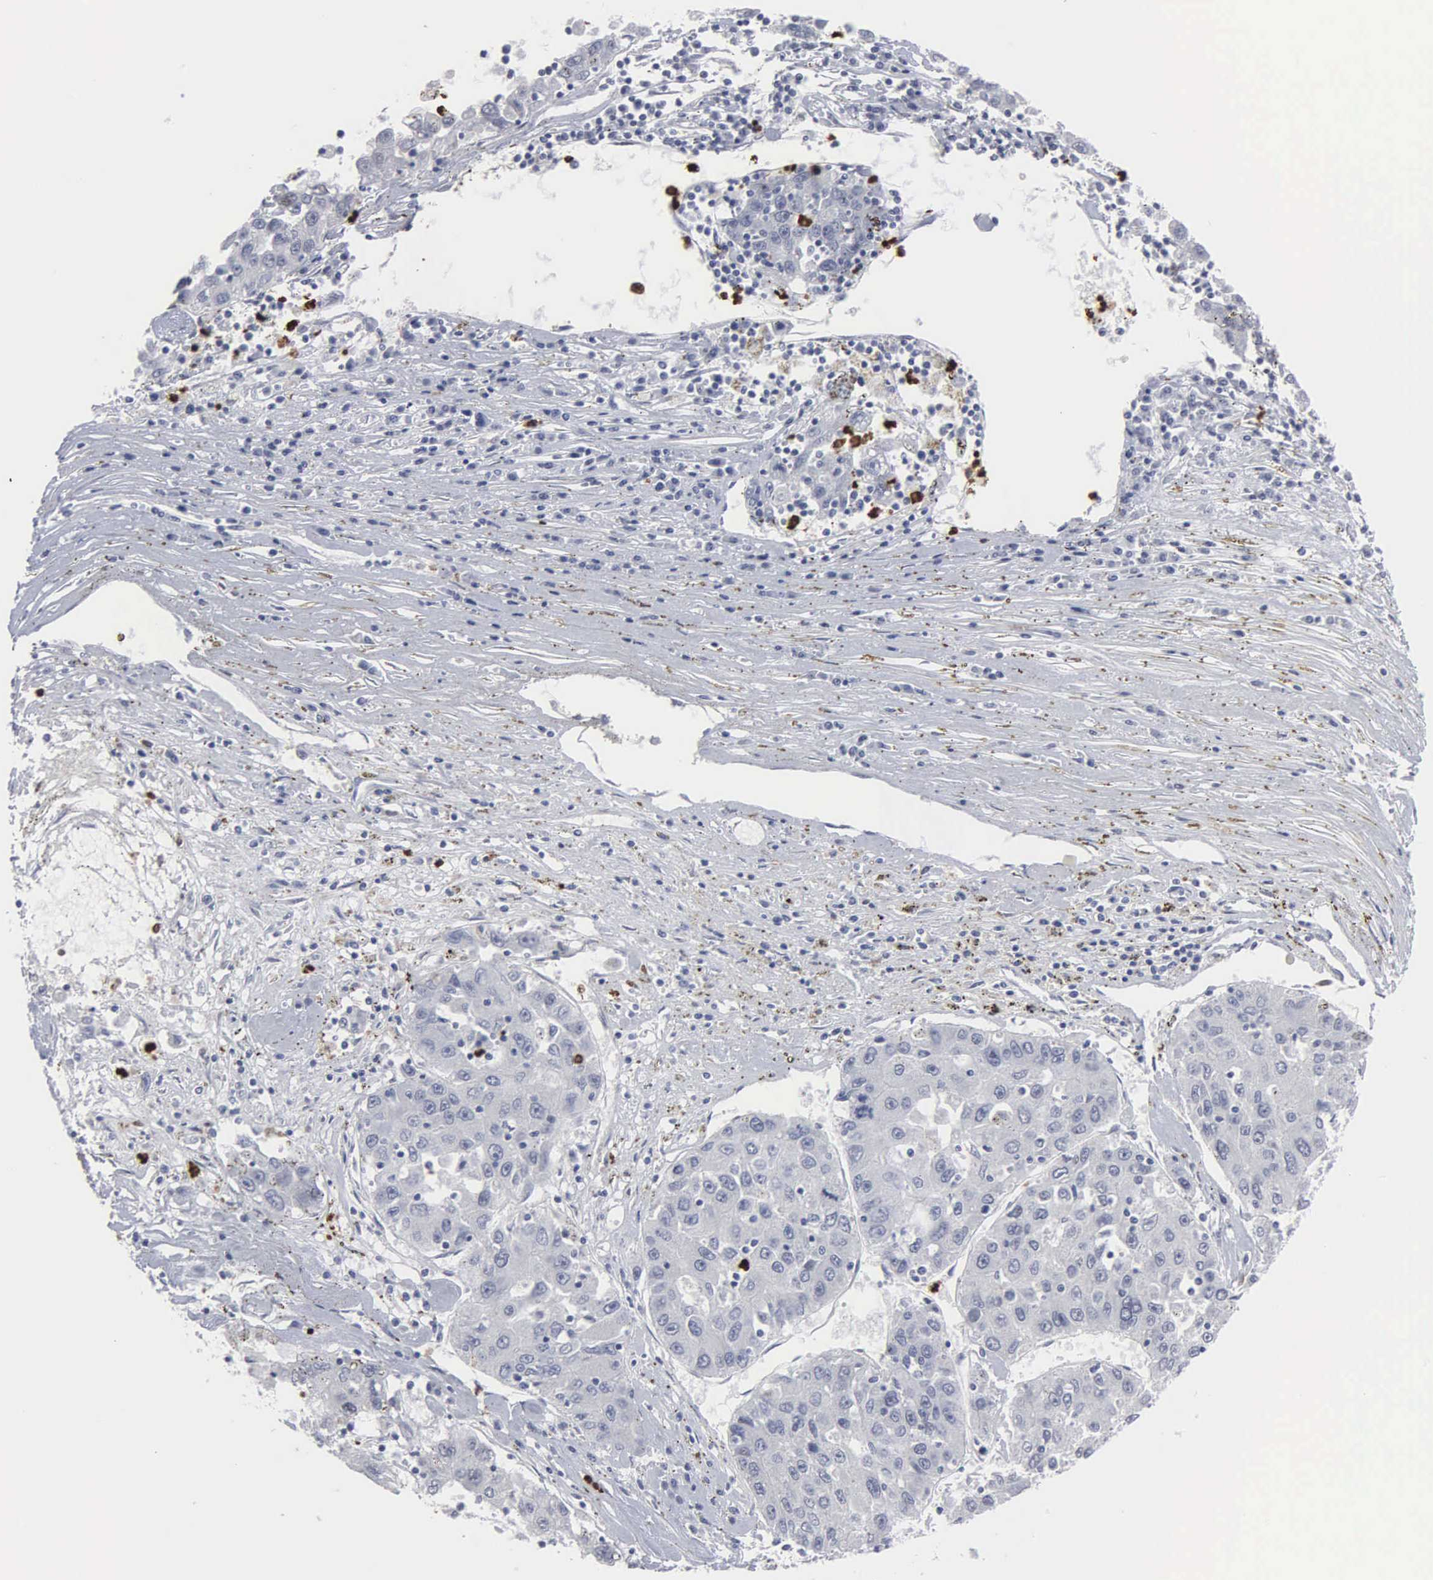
{"staining": {"intensity": "negative", "quantity": "none", "location": "none"}, "tissue": "liver cancer", "cell_type": "Tumor cells", "image_type": "cancer", "snomed": [{"axis": "morphology", "description": "Carcinoma, Hepatocellular, NOS"}, {"axis": "topography", "description": "Liver"}], "caption": "DAB (3,3'-diaminobenzidine) immunohistochemical staining of human liver cancer exhibits no significant positivity in tumor cells.", "gene": "SPIN3", "patient": {"sex": "male", "age": 49}}